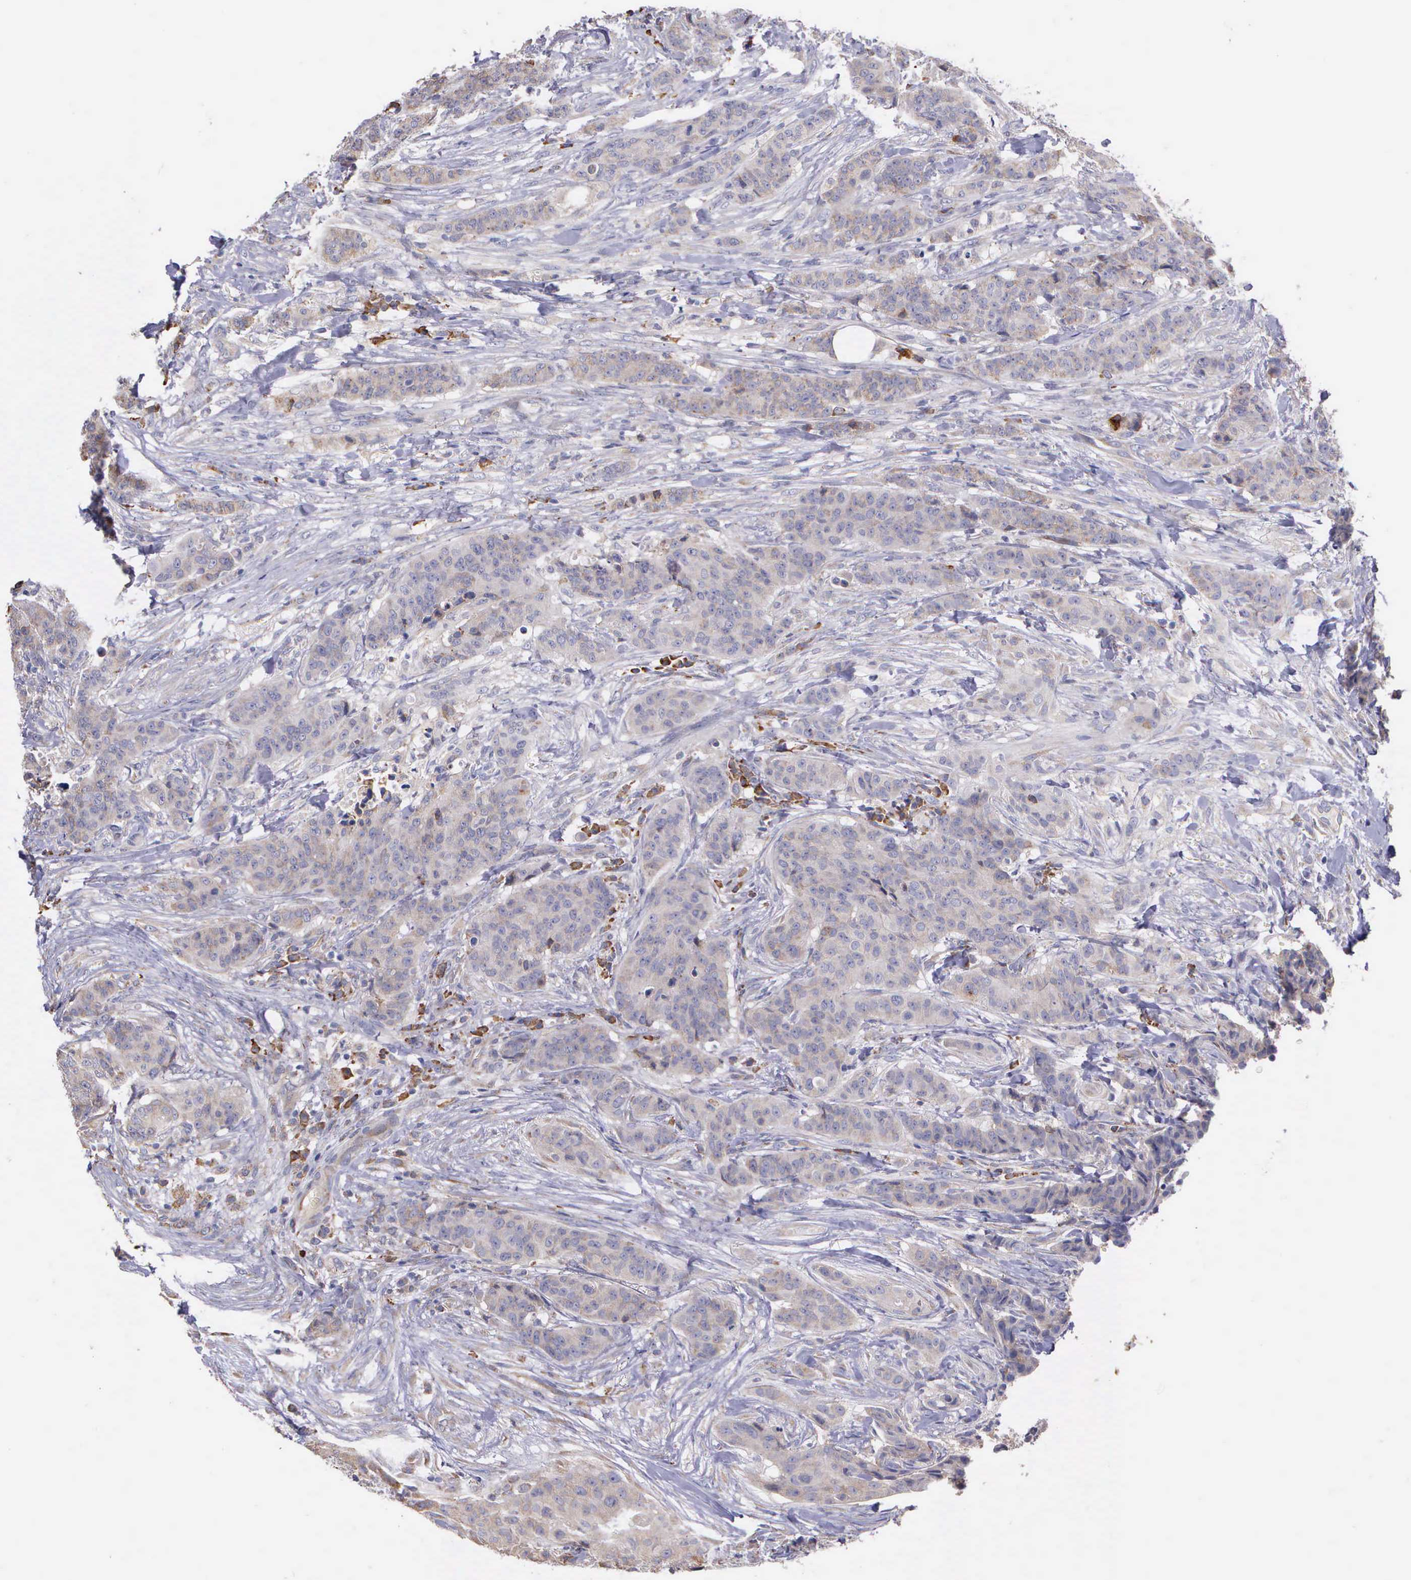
{"staining": {"intensity": "weak", "quantity": ">75%", "location": "cytoplasmic/membranous"}, "tissue": "breast cancer", "cell_type": "Tumor cells", "image_type": "cancer", "snomed": [{"axis": "morphology", "description": "Duct carcinoma"}, {"axis": "topography", "description": "Breast"}], "caption": "Protein analysis of breast cancer tissue demonstrates weak cytoplasmic/membranous staining in approximately >75% of tumor cells.", "gene": "ZC3H12B", "patient": {"sex": "female", "age": 40}}